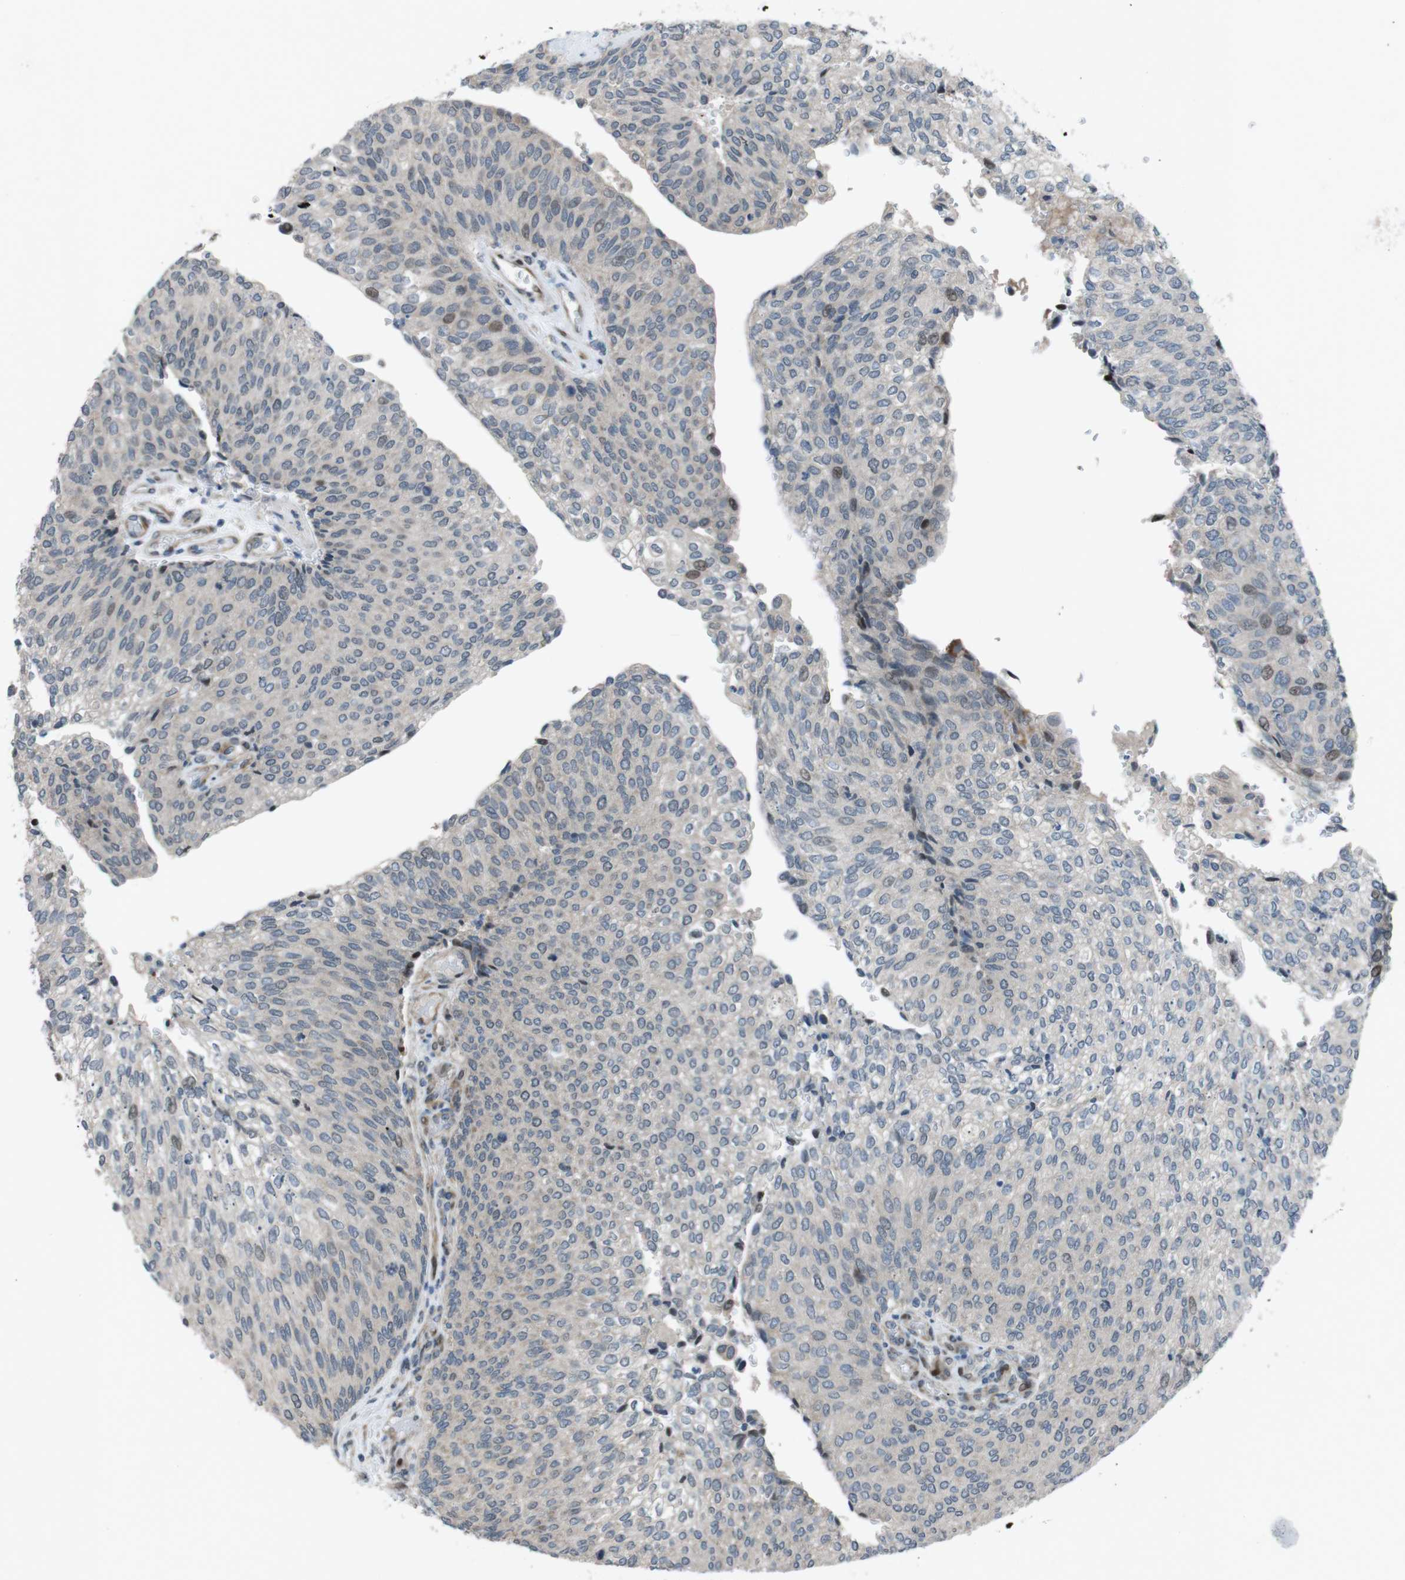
{"staining": {"intensity": "weak", "quantity": "<25%", "location": "nuclear"}, "tissue": "urothelial cancer", "cell_type": "Tumor cells", "image_type": "cancer", "snomed": [{"axis": "morphology", "description": "Urothelial carcinoma, Low grade"}, {"axis": "topography", "description": "Urinary bladder"}], "caption": "Immunohistochemistry (IHC) of human low-grade urothelial carcinoma displays no staining in tumor cells.", "gene": "PBRM1", "patient": {"sex": "female", "age": 79}}